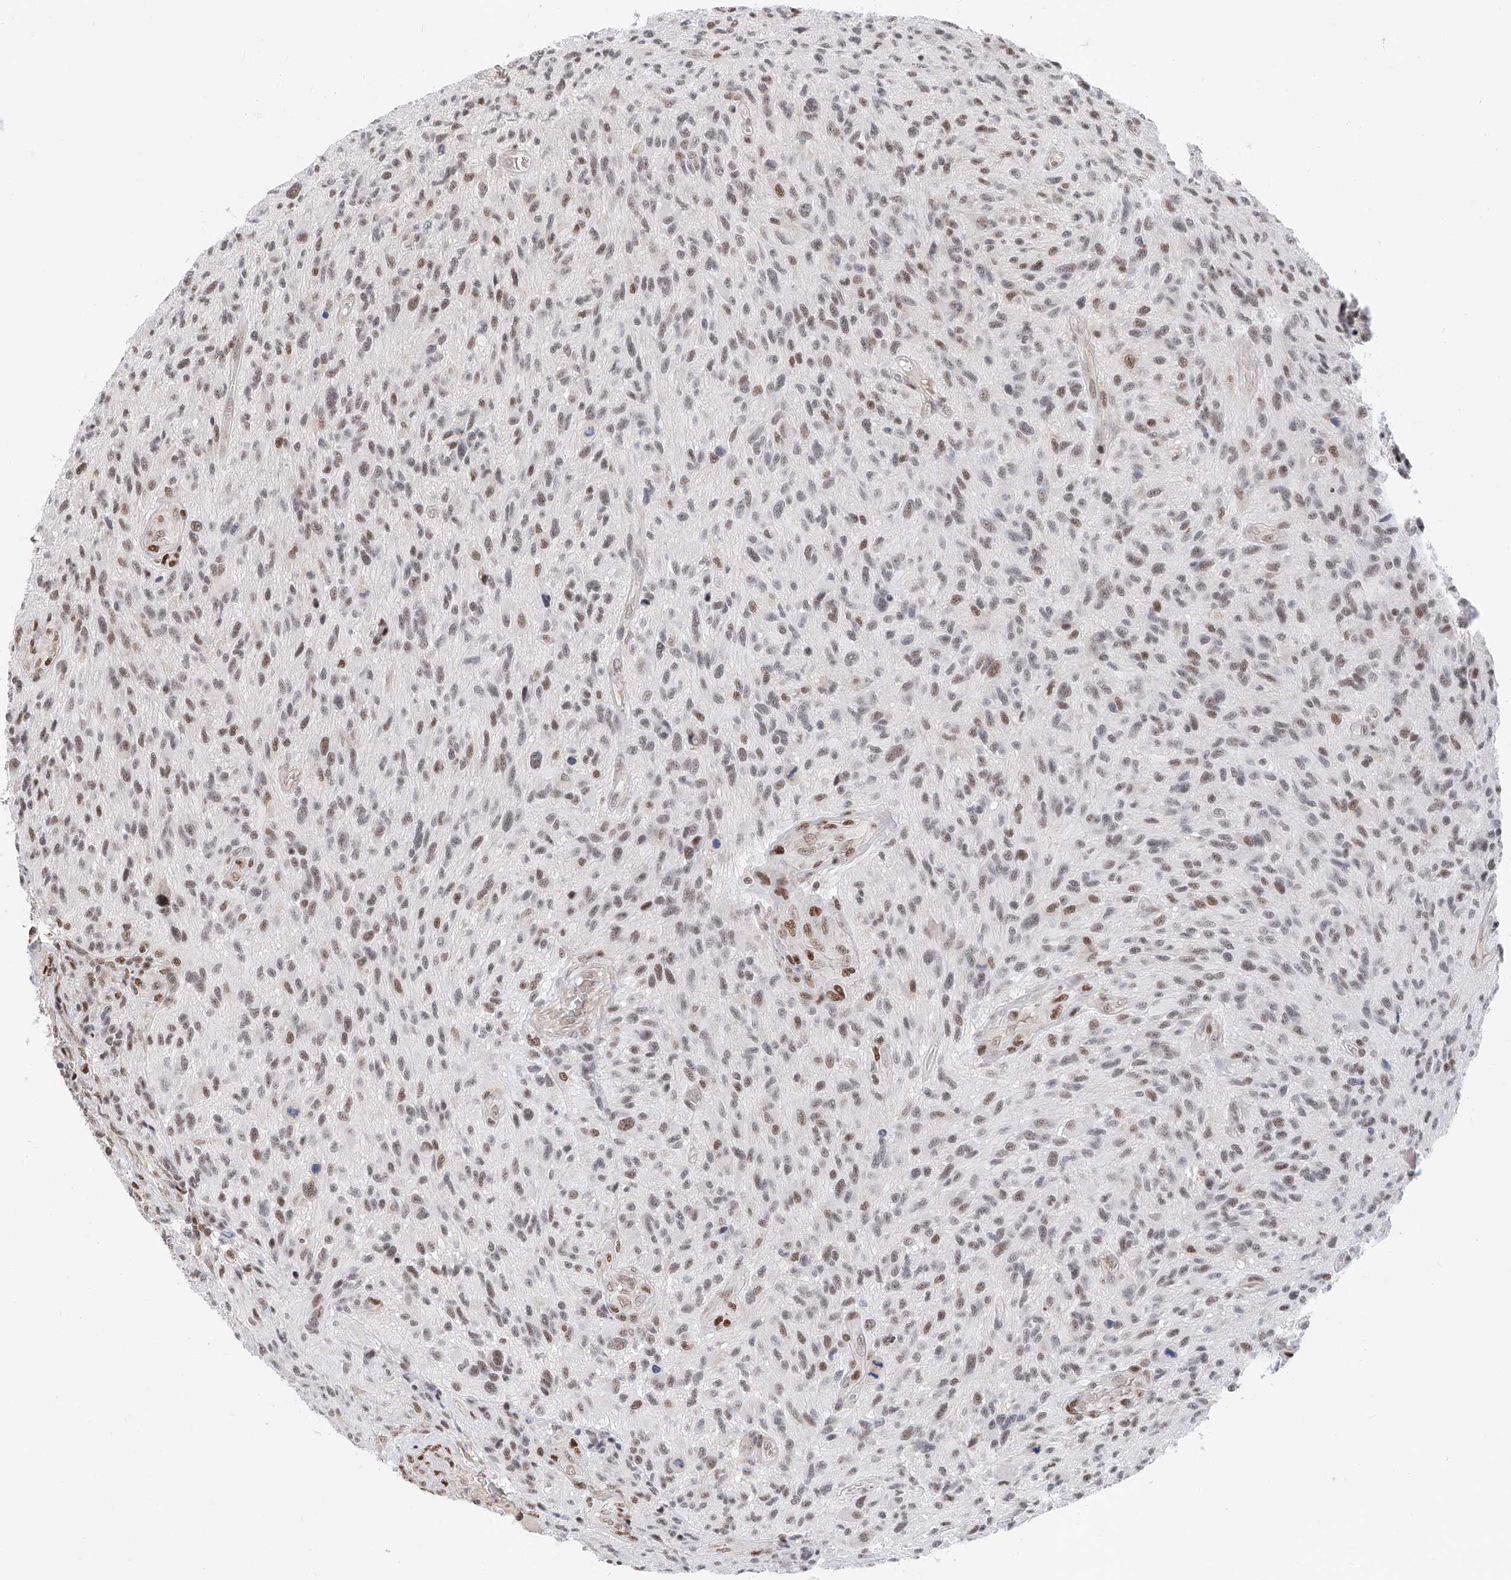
{"staining": {"intensity": "weak", "quantity": "25%-75%", "location": "nuclear"}, "tissue": "glioma", "cell_type": "Tumor cells", "image_type": "cancer", "snomed": [{"axis": "morphology", "description": "Glioma, malignant, High grade"}, {"axis": "topography", "description": "Brain"}], "caption": "Malignant glioma (high-grade) tissue exhibits weak nuclear staining in about 25%-75% of tumor cells, visualized by immunohistochemistry.", "gene": "SNRNP200", "patient": {"sex": "male", "age": 47}}